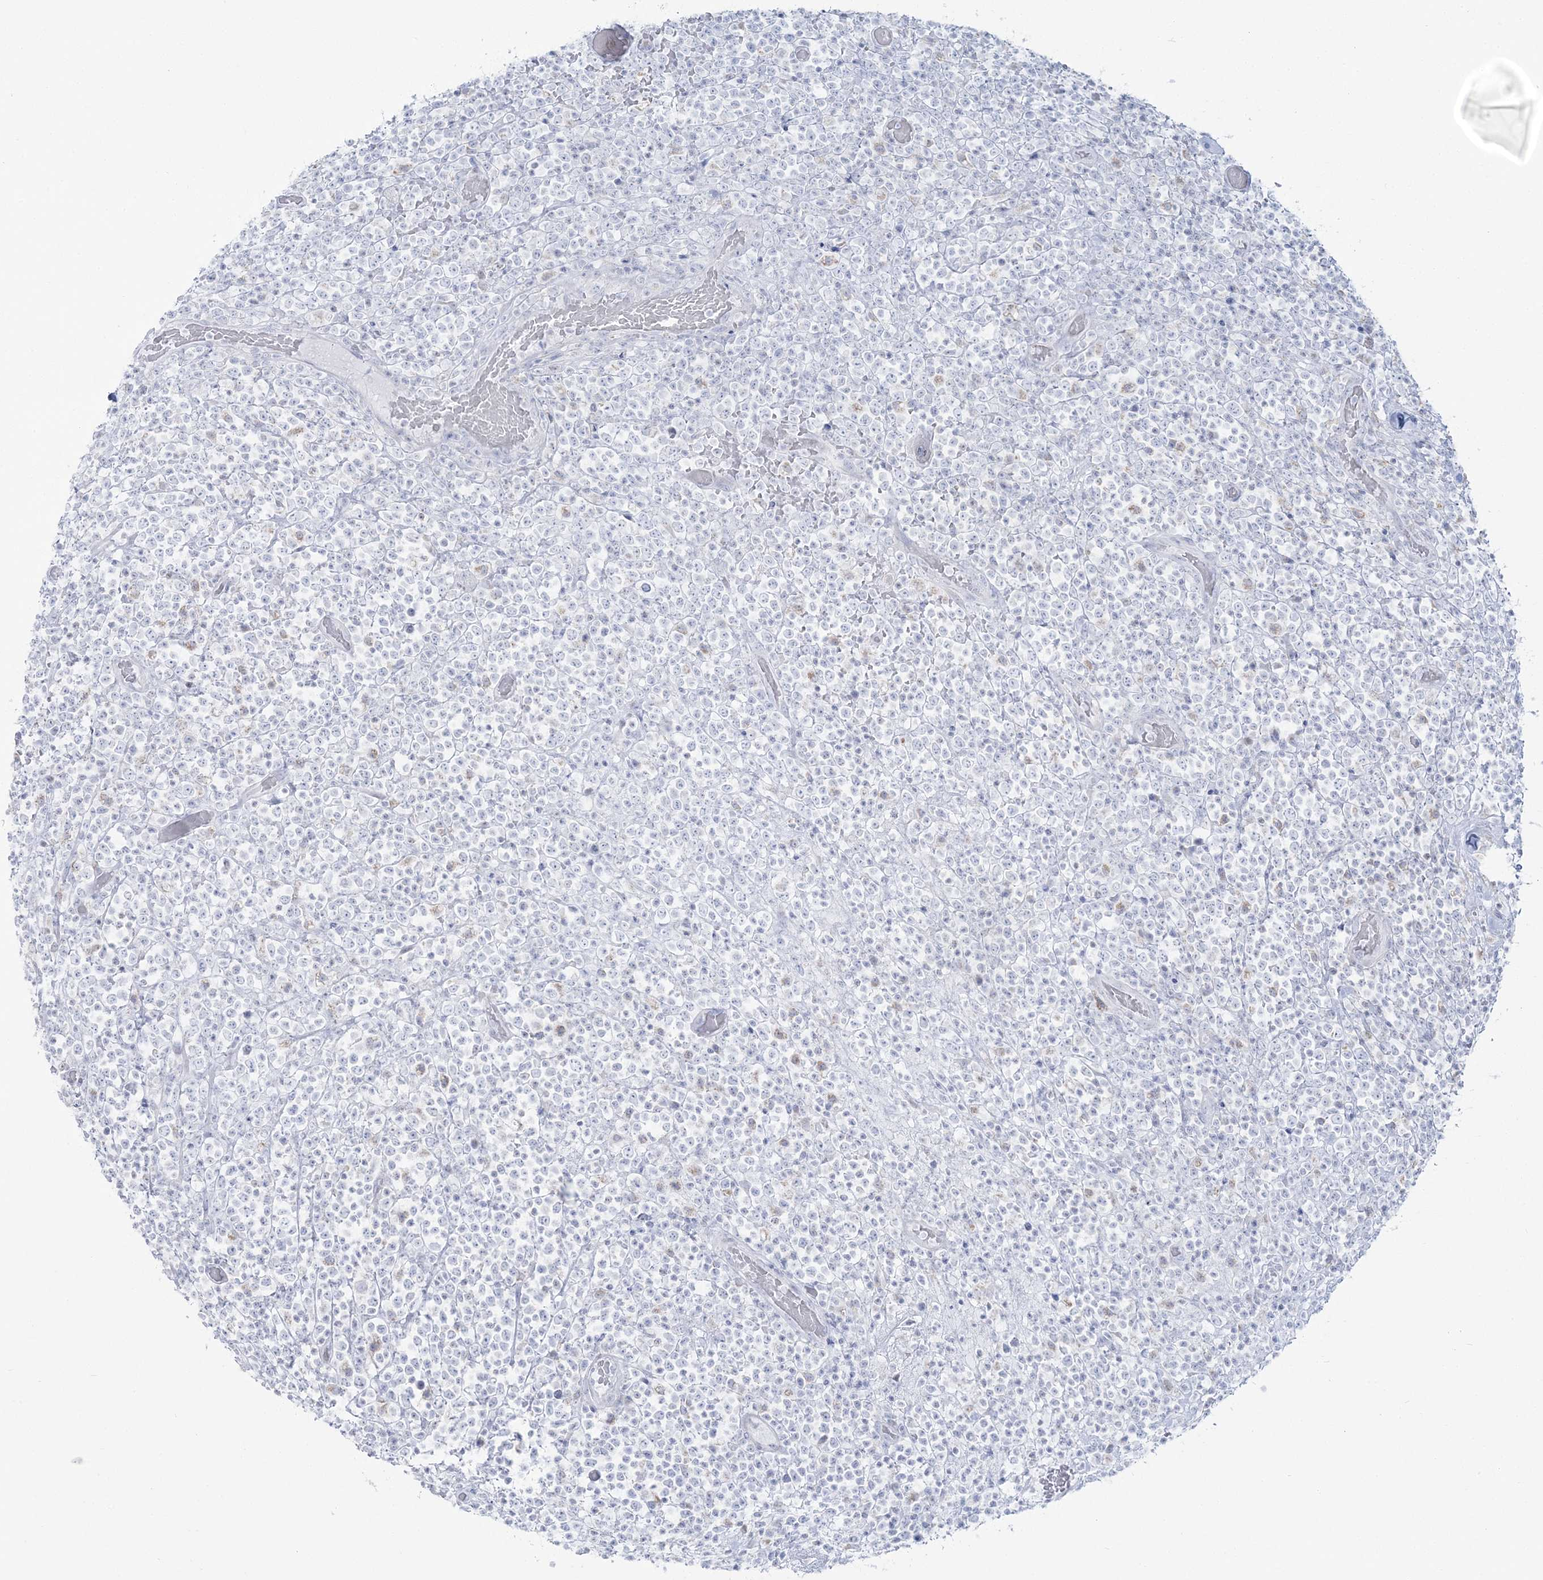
{"staining": {"intensity": "negative", "quantity": "none", "location": "none"}, "tissue": "lymphoma", "cell_type": "Tumor cells", "image_type": "cancer", "snomed": [{"axis": "morphology", "description": "Malignant lymphoma, non-Hodgkin's type, High grade"}, {"axis": "topography", "description": "Colon"}], "caption": "The IHC micrograph has no significant expression in tumor cells of lymphoma tissue.", "gene": "ZNF843", "patient": {"sex": "female", "age": 53}}